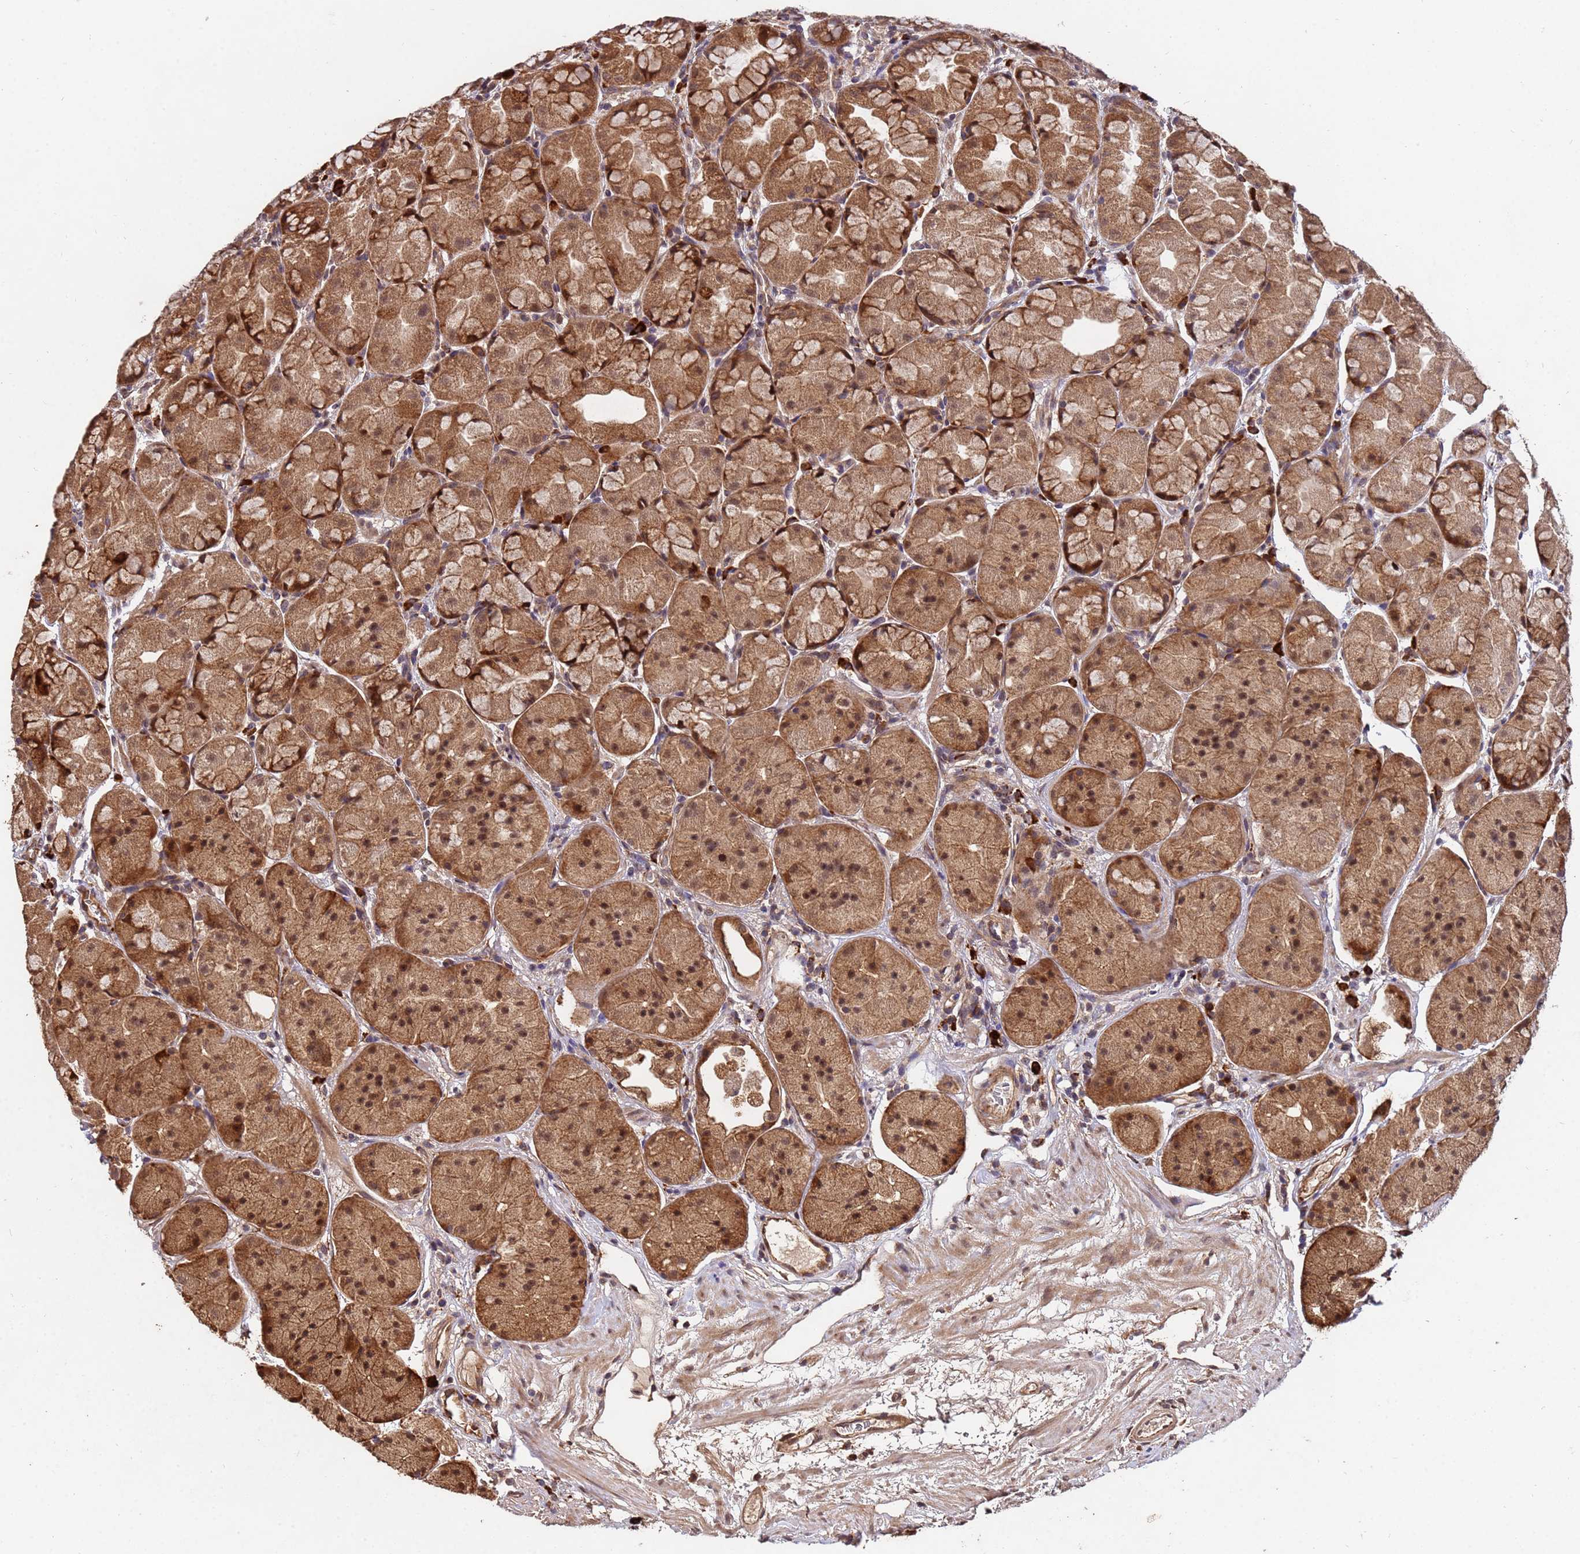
{"staining": {"intensity": "moderate", "quantity": ">75%", "location": "cytoplasmic/membranous,nuclear"}, "tissue": "stomach", "cell_type": "Glandular cells", "image_type": "normal", "snomed": [{"axis": "morphology", "description": "Normal tissue, NOS"}, {"axis": "topography", "description": "Stomach"}], "caption": "This is a micrograph of immunohistochemistry (IHC) staining of benign stomach, which shows moderate positivity in the cytoplasmic/membranous,nuclear of glandular cells.", "gene": "ZNF619", "patient": {"sex": "male", "age": 57}}